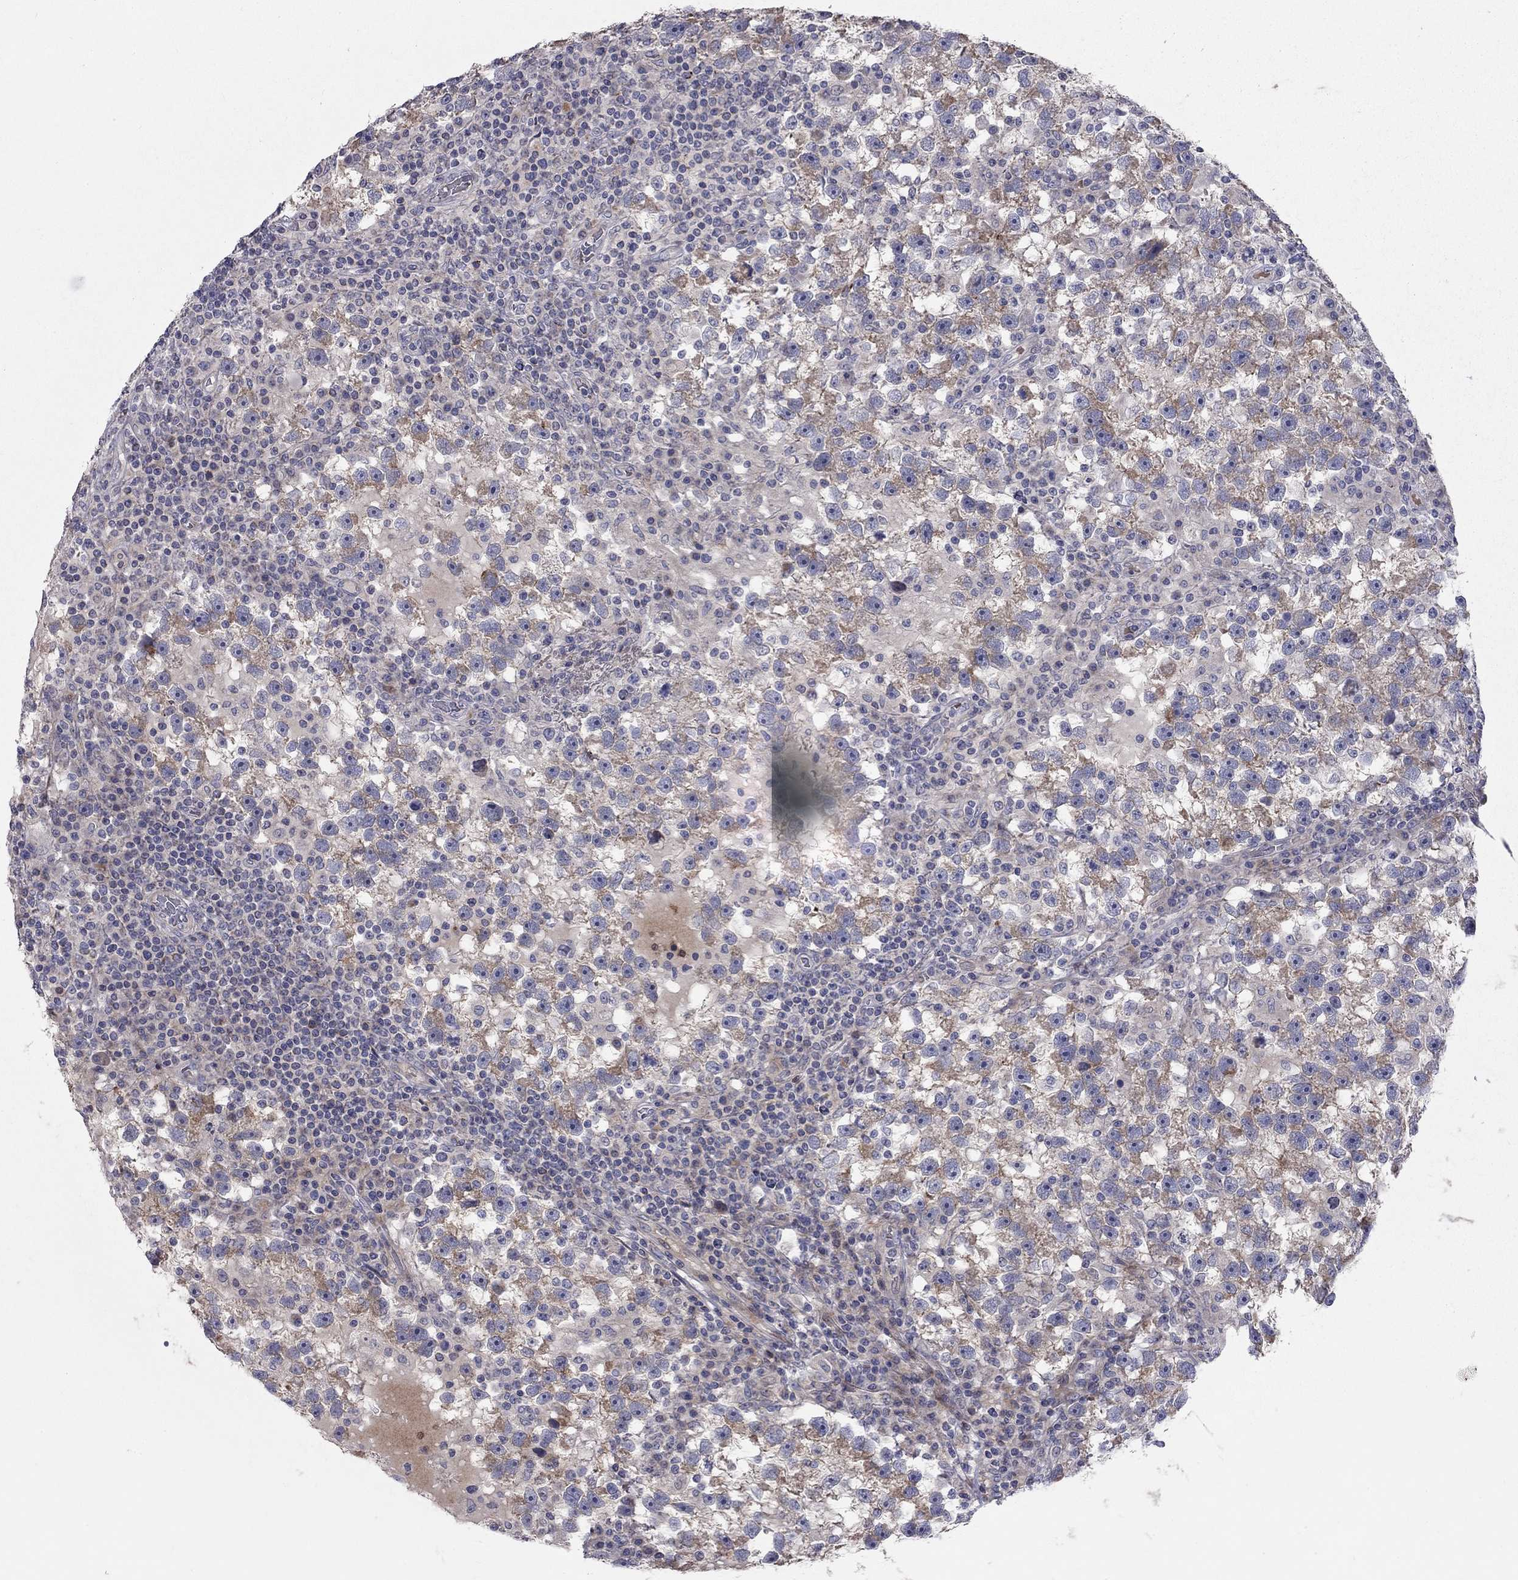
{"staining": {"intensity": "weak", "quantity": "25%-75%", "location": "cytoplasmic/membranous"}, "tissue": "testis cancer", "cell_type": "Tumor cells", "image_type": "cancer", "snomed": [{"axis": "morphology", "description": "Seminoma, NOS"}, {"axis": "topography", "description": "Testis"}], "caption": "Protein staining of testis cancer tissue shows weak cytoplasmic/membranous positivity in approximately 25%-75% of tumor cells. (brown staining indicates protein expression, while blue staining denotes nuclei).", "gene": "KANSL1L", "patient": {"sex": "male", "age": 47}}